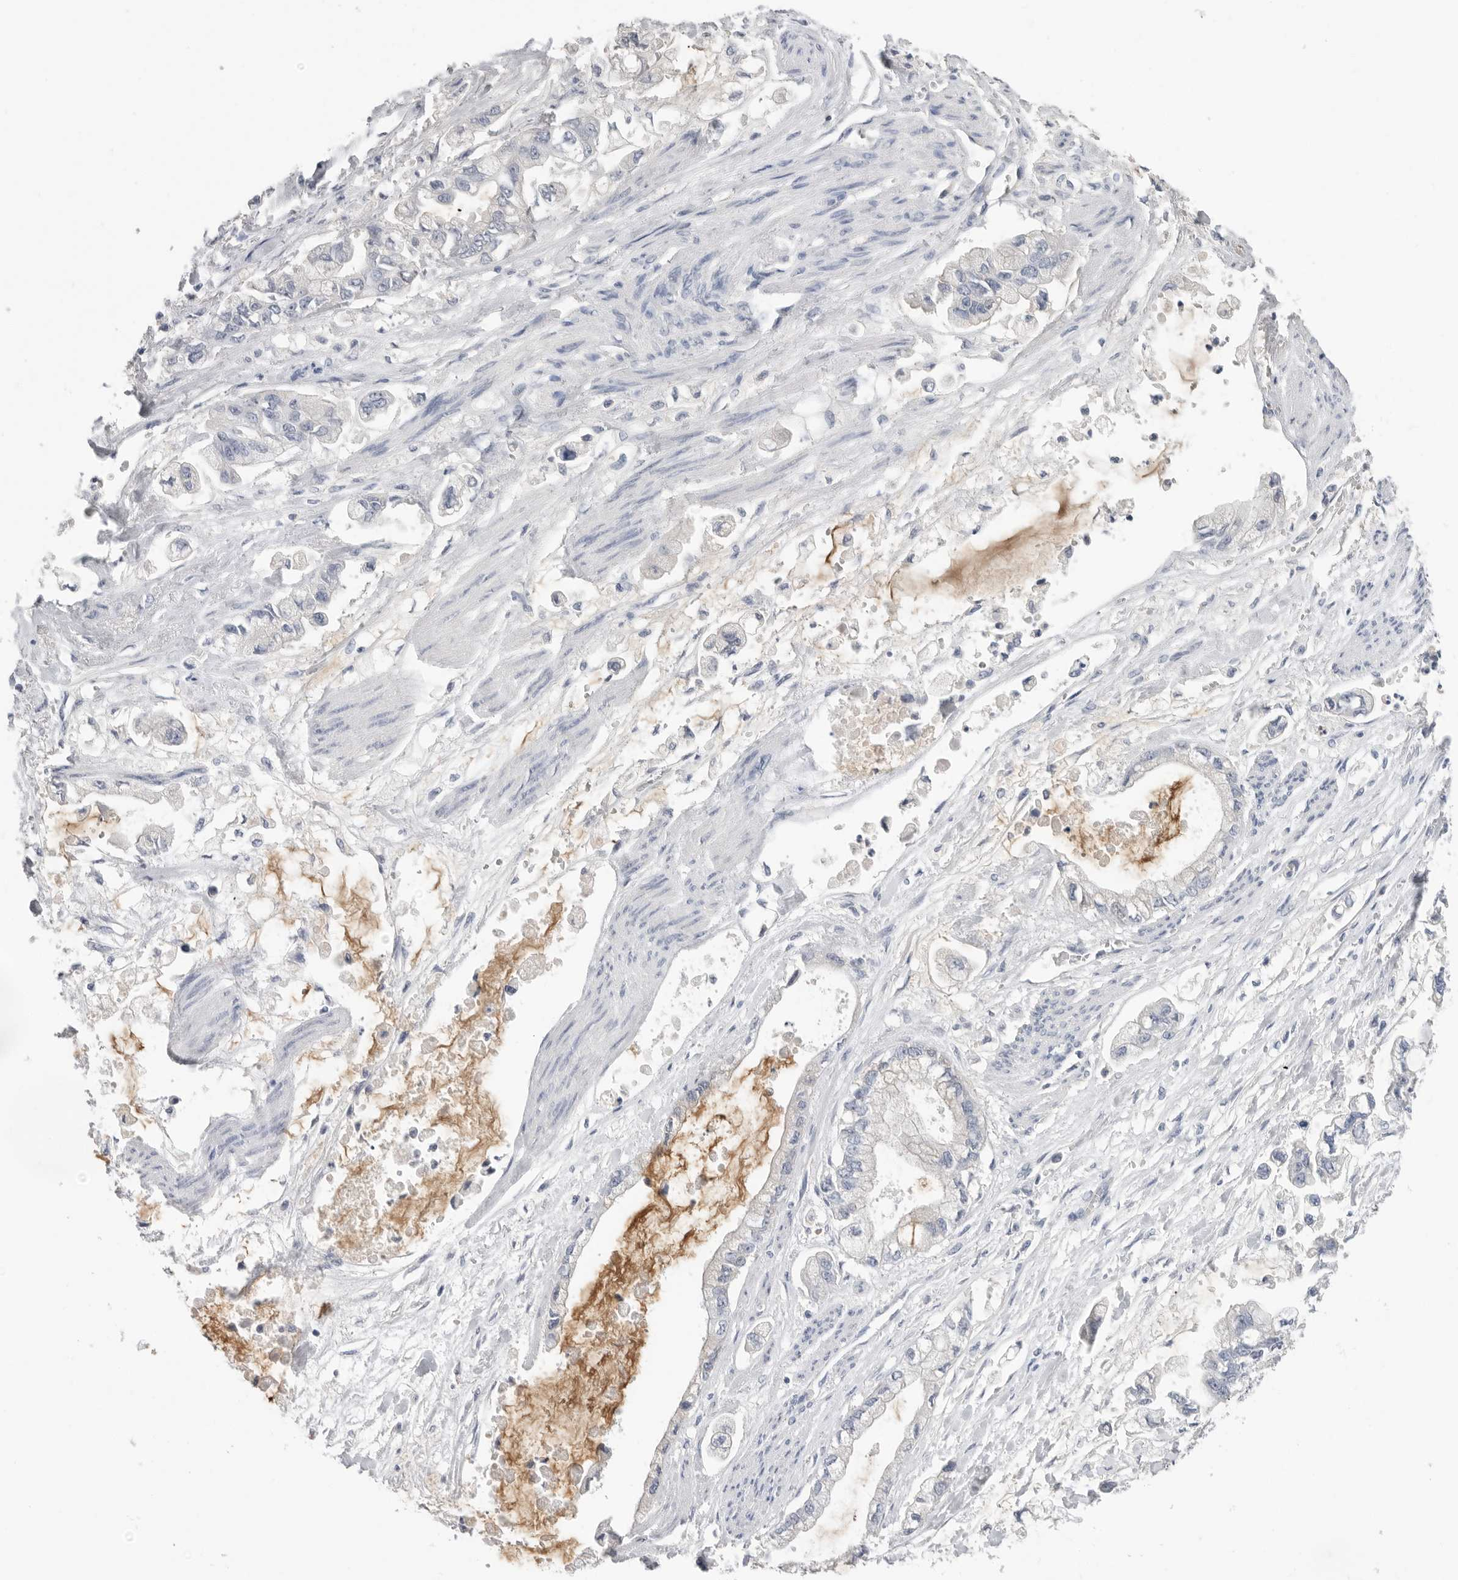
{"staining": {"intensity": "negative", "quantity": "none", "location": "none"}, "tissue": "stomach cancer", "cell_type": "Tumor cells", "image_type": "cancer", "snomed": [{"axis": "morphology", "description": "Normal tissue, NOS"}, {"axis": "morphology", "description": "Adenocarcinoma, NOS"}, {"axis": "topography", "description": "Stomach"}], "caption": "Immunohistochemistry photomicrograph of neoplastic tissue: stomach cancer (adenocarcinoma) stained with DAB (3,3'-diaminobenzidine) demonstrates no significant protein staining in tumor cells.", "gene": "APOA2", "patient": {"sex": "male", "age": 62}}